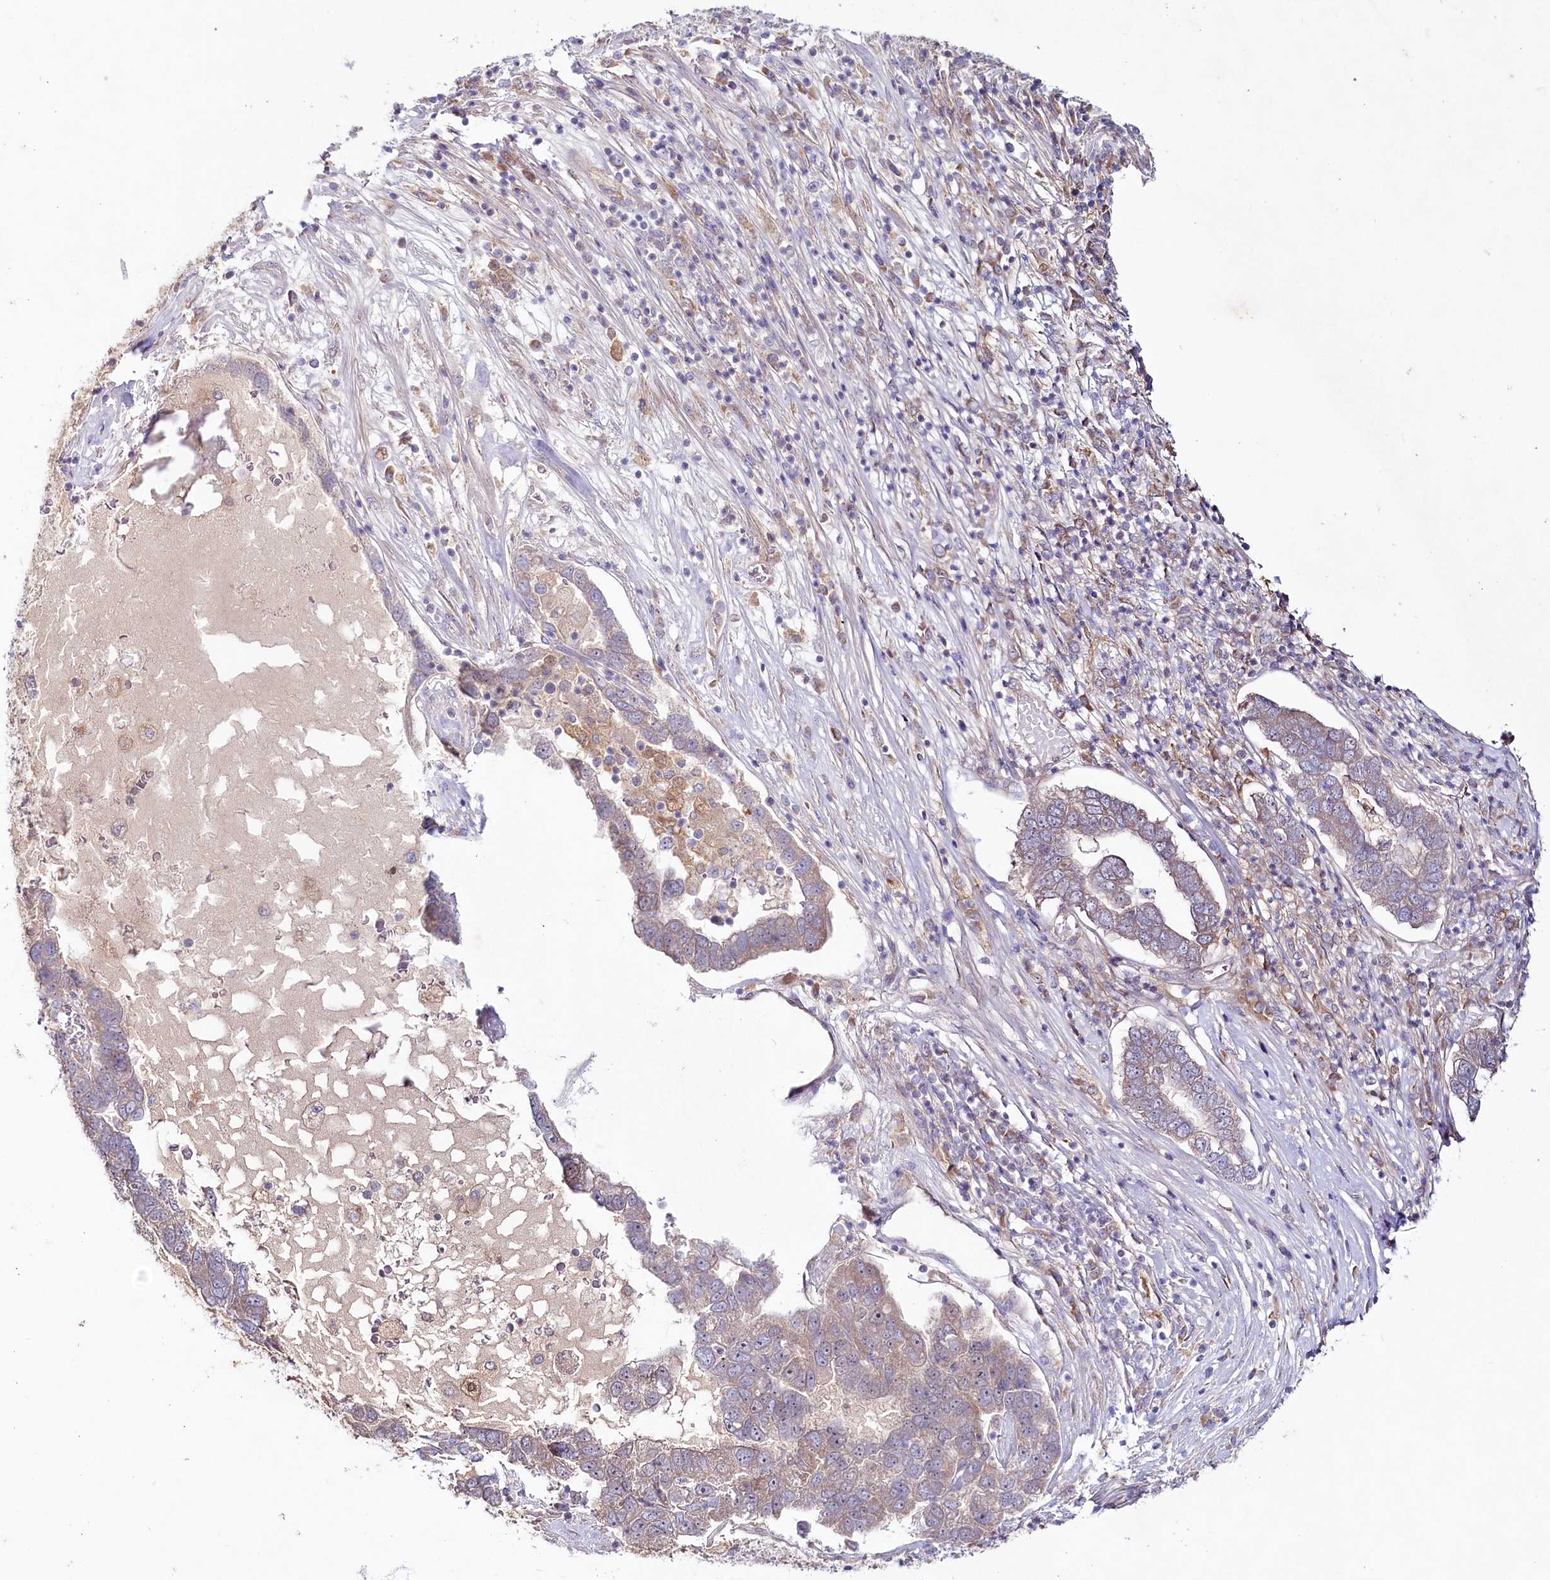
{"staining": {"intensity": "weak", "quantity": "<25%", "location": "cytoplasmic/membranous"}, "tissue": "pancreatic cancer", "cell_type": "Tumor cells", "image_type": "cancer", "snomed": [{"axis": "morphology", "description": "Adenocarcinoma, NOS"}, {"axis": "topography", "description": "Pancreas"}], "caption": "Tumor cells show no significant protein positivity in pancreatic cancer. The staining was performed using DAB to visualize the protein expression in brown, while the nuclei were stained in blue with hematoxylin (Magnification: 20x).", "gene": "TNIP1", "patient": {"sex": "female", "age": 61}}